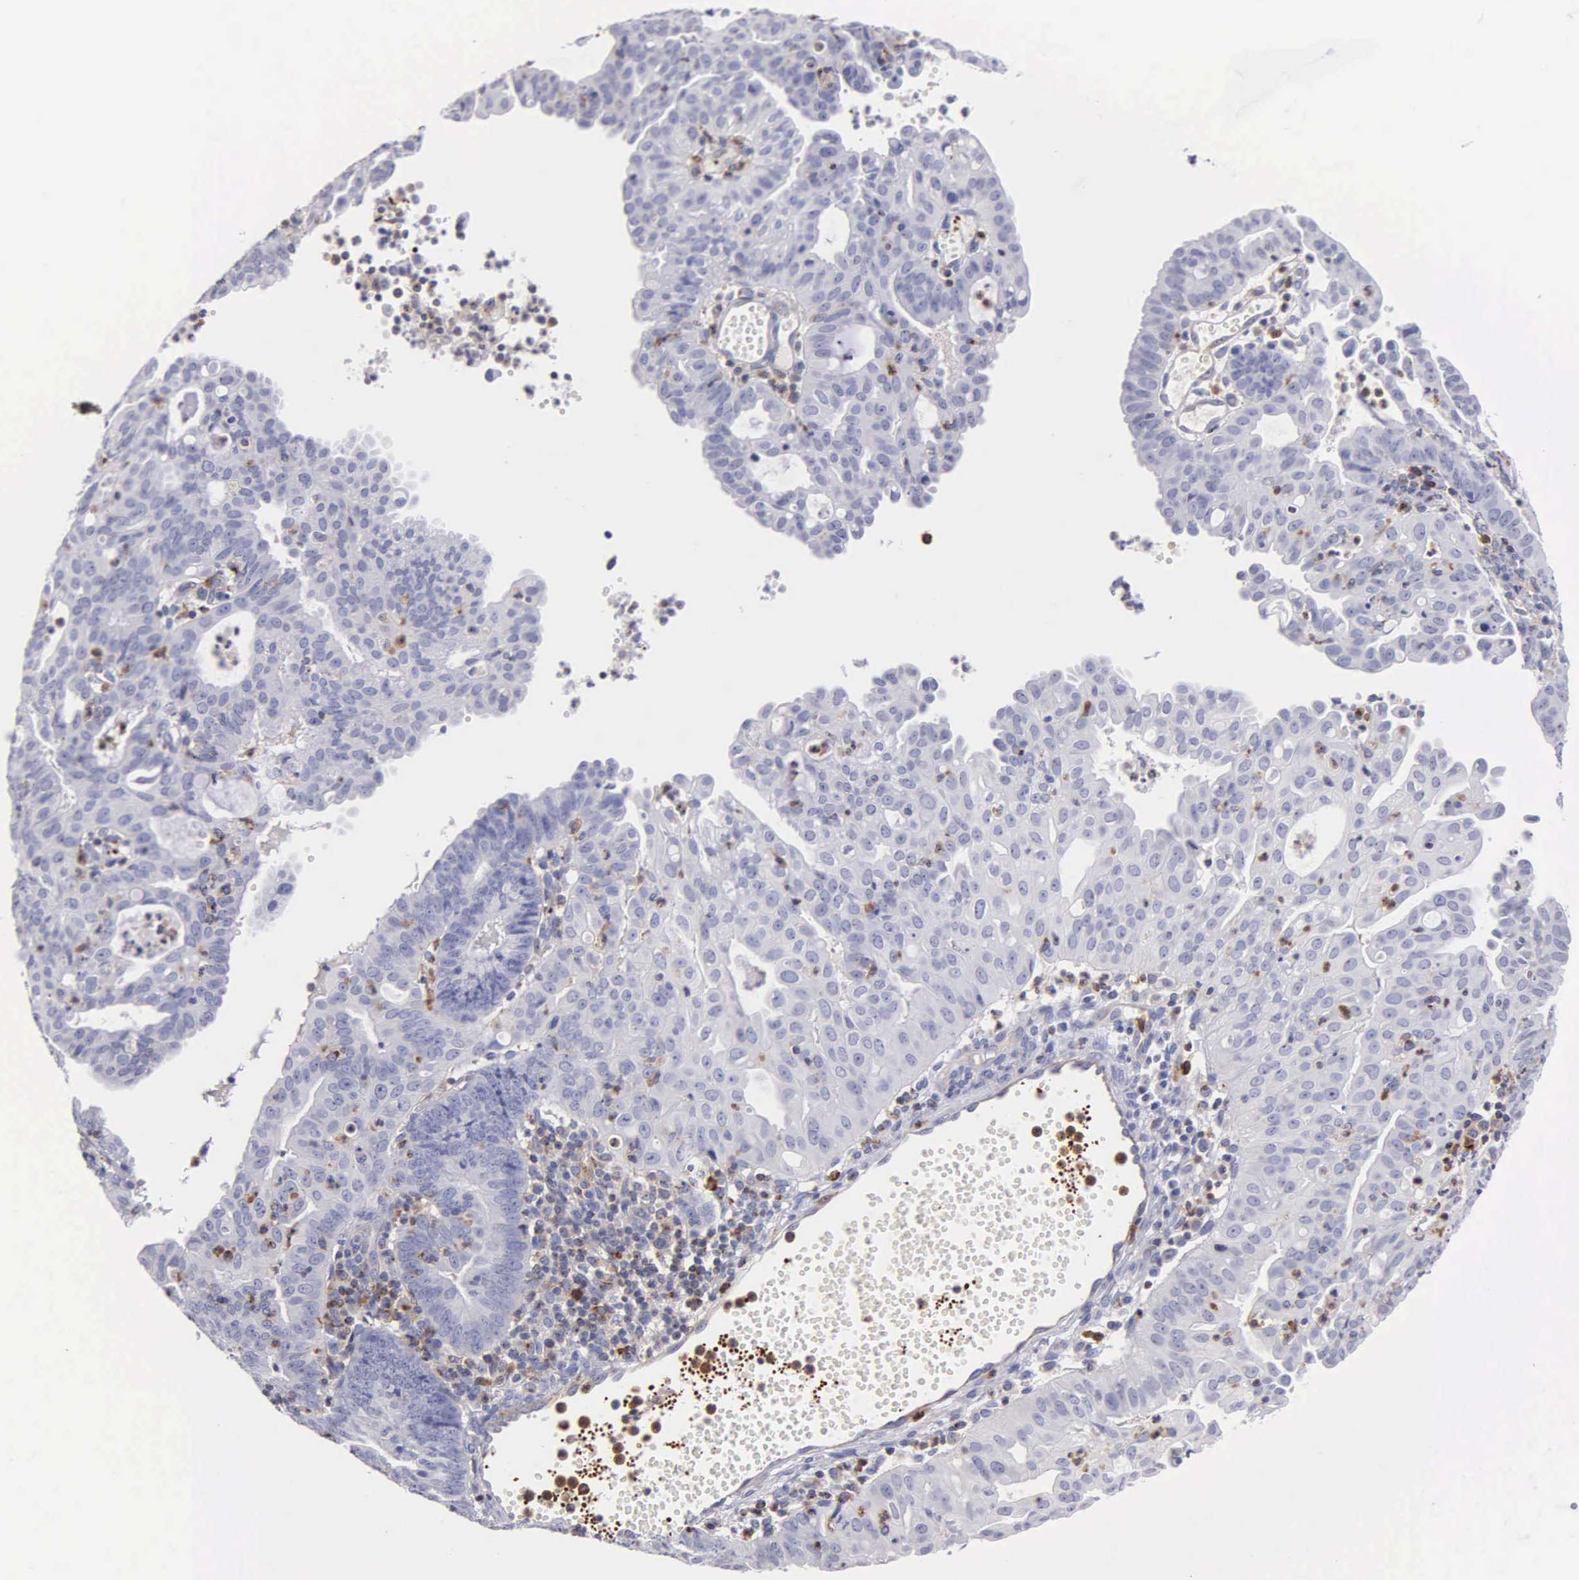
{"staining": {"intensity": "negative", "quantity": "none", "location": "none"}, "tissue": "endometrial cancer", "cell_type": "Tumor cells", "image_type": "cancer", "snomed": [{"axis": "morphology", "description": "Adenocarcinoma, NOS"}, {"axis": "topography", "description": "Endometrium"}], "caption": "Tumor cells are negative for protein expression in human endometrial cancer (adenocarcinoma). (Brightfield microscopy of DAB (3,3'-diaminobenzidine) immunohistochemistry (IHC) at high magnification).", "gene": "SRGN", "patient": {"sex": "female", "age": 60}}